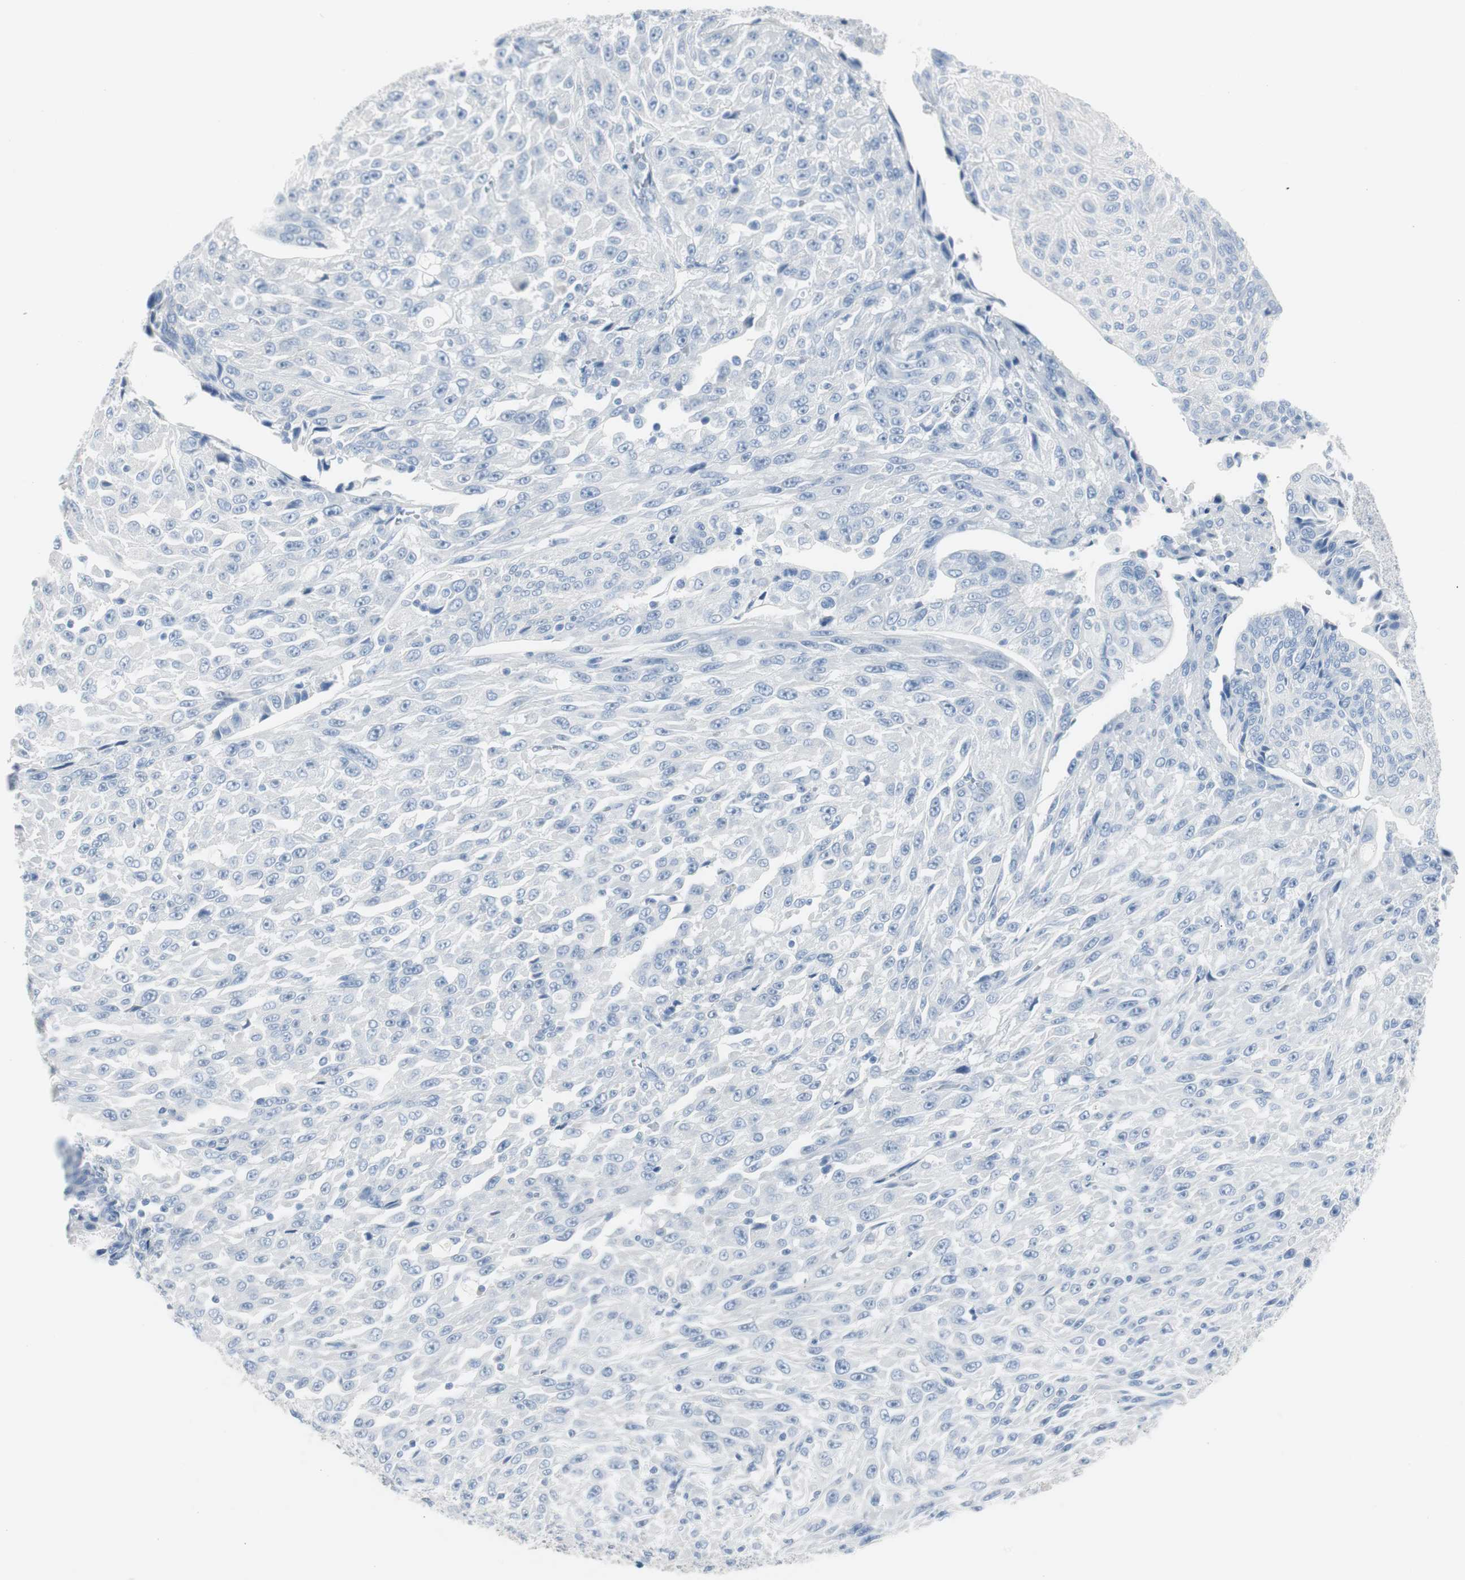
{"staining": {"intensity": "negative", "quantity": "none", "location": "none"}, "tissue": "urothelial cancer", "cell_type": "Tumor cells", "image_type": "cancer", "snomed": [{"axis": "morphology", "description": "Urothelial carcinoma, High grade"}, {"axis": "topography", "description": "Urinary bladder"}], "caption": "The immunohistochemistry (IHC) micrograph has no significant positivity in tumor cells of urothelial cancer tissue.", "gene": "S100A7", "patient": {"sex": "male", "age": 66}}